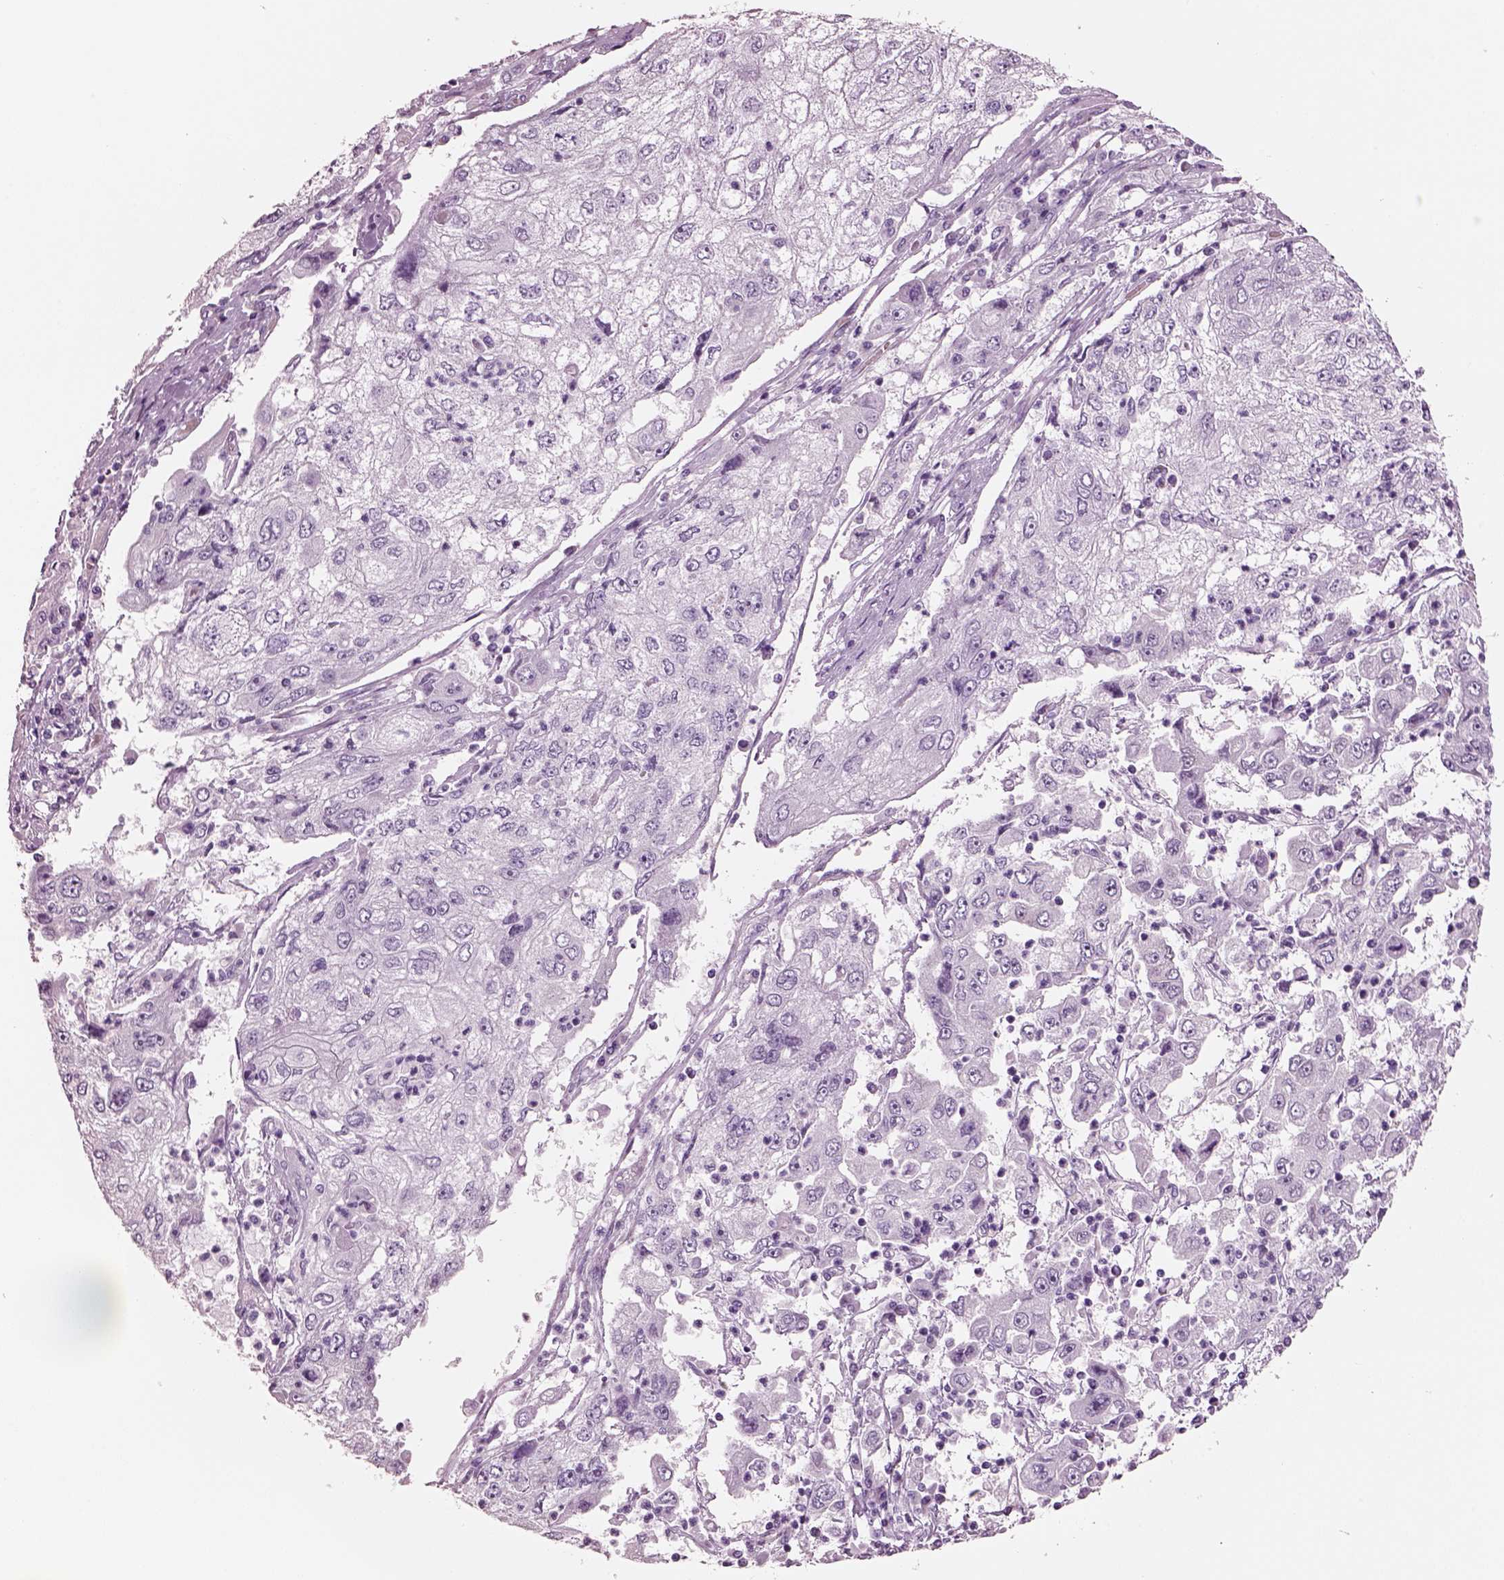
{"staining": {"intensity": "negative", "quantity": "none", "location": "none"}, "tissue": "cervical cancer", "cell_type": "Tumor cells", "image_type": "cancer", "snomed": [{"axis": "morphology", "description": "Squamous cell carcinoma, NOS"}, {"axis": "topography", "description": "Cervix"}], "caption": "Photomicrograph shows no protein positivity in tumor cells of cervical squamous cell carcinoma tissue.", "gene": "SCML2", "patient": {"sex": "female", "age": 36}}